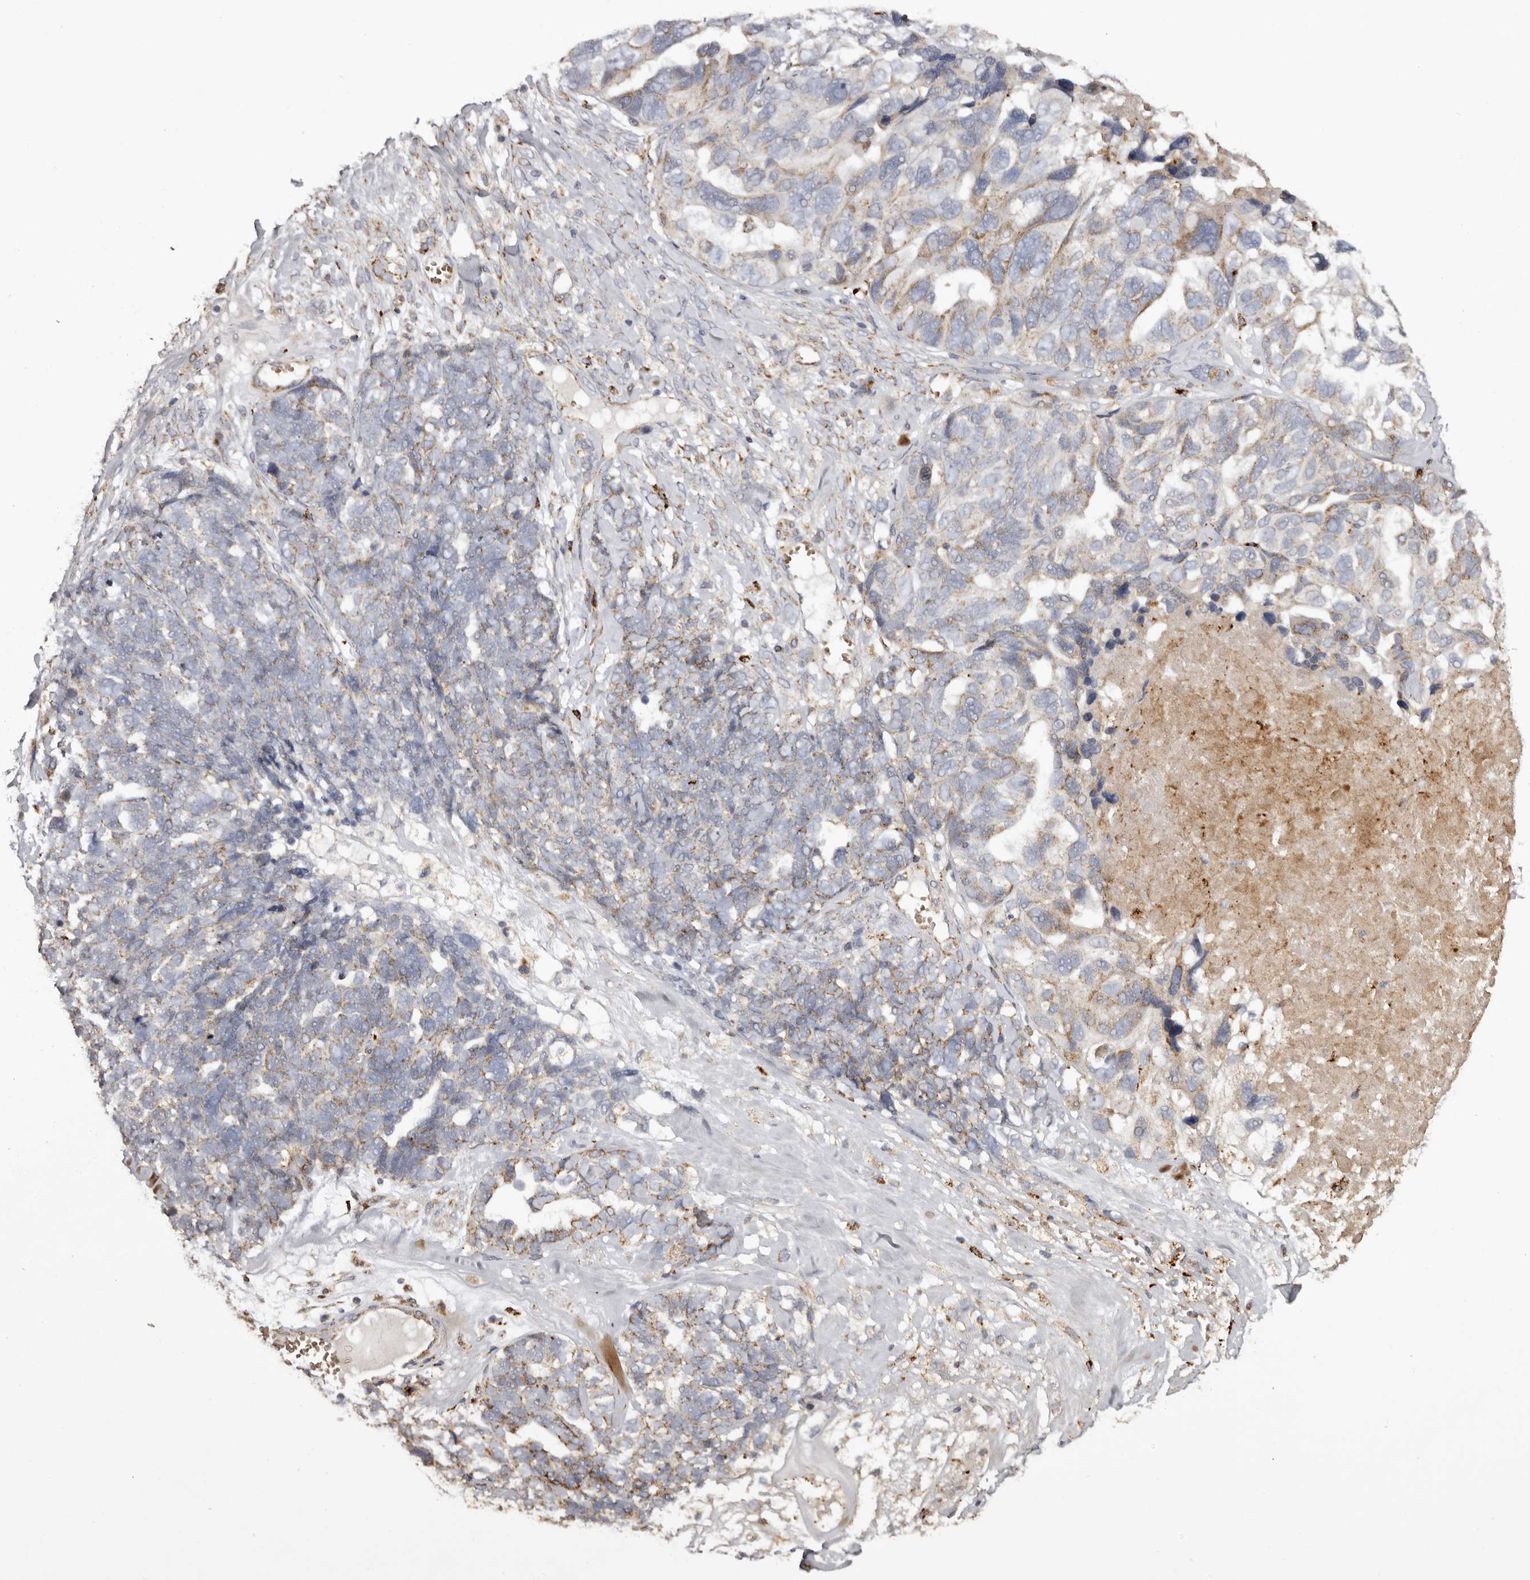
{"staining": {"intensity": "weak", "quantity": "25%-75%", "location": "cytoplasmic/membranous"}, "tissue": "ovarian cancer", "cell_type": "Tumor cells", "image_type": "cancer", "snomed": [{"axis": "morphology", "description": "Cystadenocarcinoma, serous, NOS"}, {"axis": "topography", "description": "Ovary"}], "caption": "Tumor cells display weak cytoplasmic/membranous positivity in about 25%-75% of cells in ovarian cancer (serous cystadenocarcinoma).", "gene": "MECR", "patient": {"sex": "female", "age": 79}}